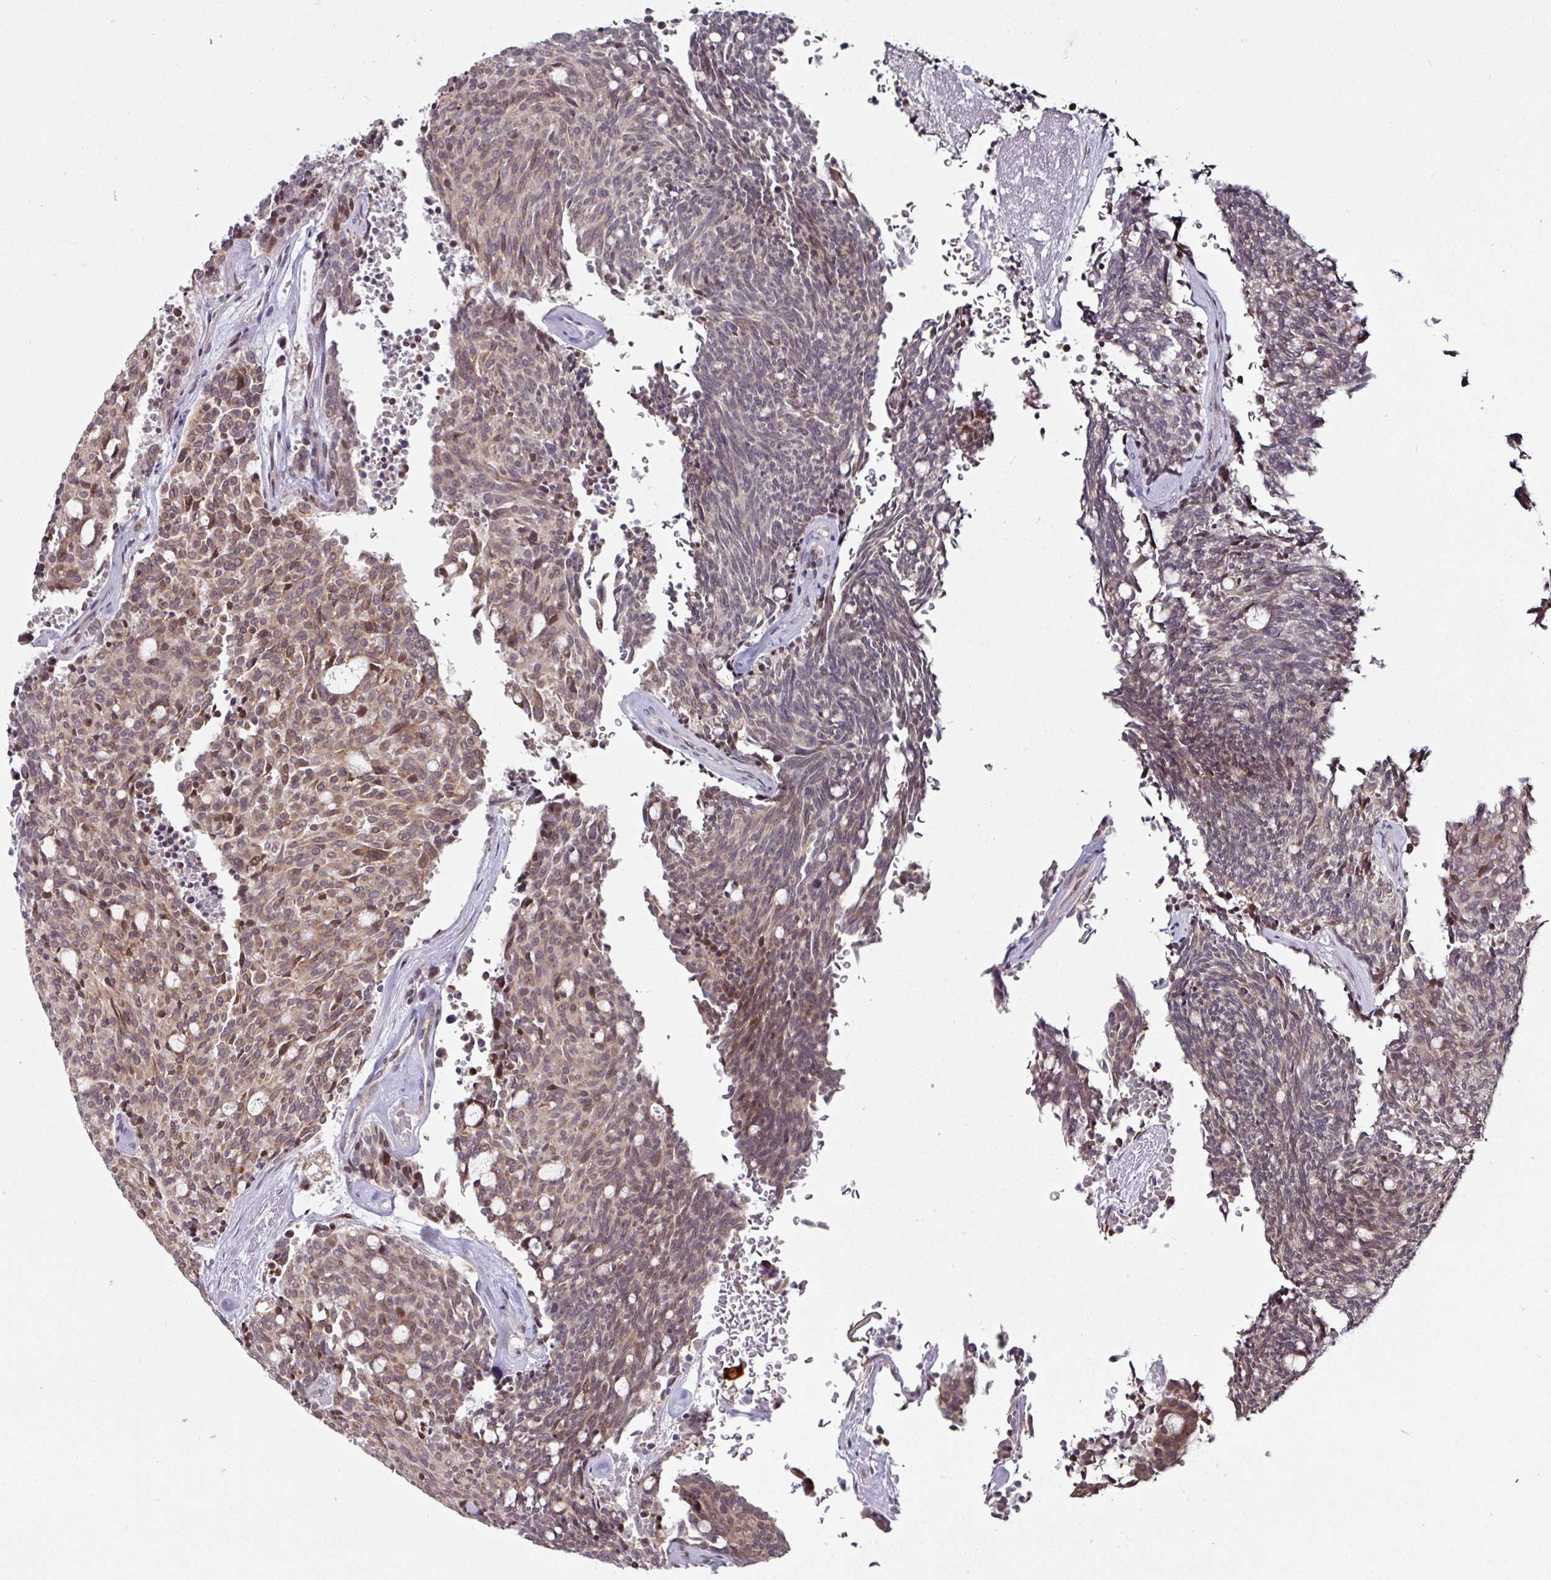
{"staining": {"intensity": "moderate", "quantity": "25%-75%", "location": "cytoplasmic/membranous"}, "tissue": "carcinoid", "cell_type": "Tumor cells", "image_type": "cancer", "snomed": [{"axis": "morphology", "description": "Carcinoid, malignant, NOS"}, {"axis": "topography", "description": "Pancreas"}], "caption": "This image shows immunohistochemistry staining of human malignant carcinoid, with medium moderate cytoplasmic/membranous expression in about 25%-75% of tumor cells.", "gene": "APOLD1", "patient": {"sex": "female", "age": 54}}